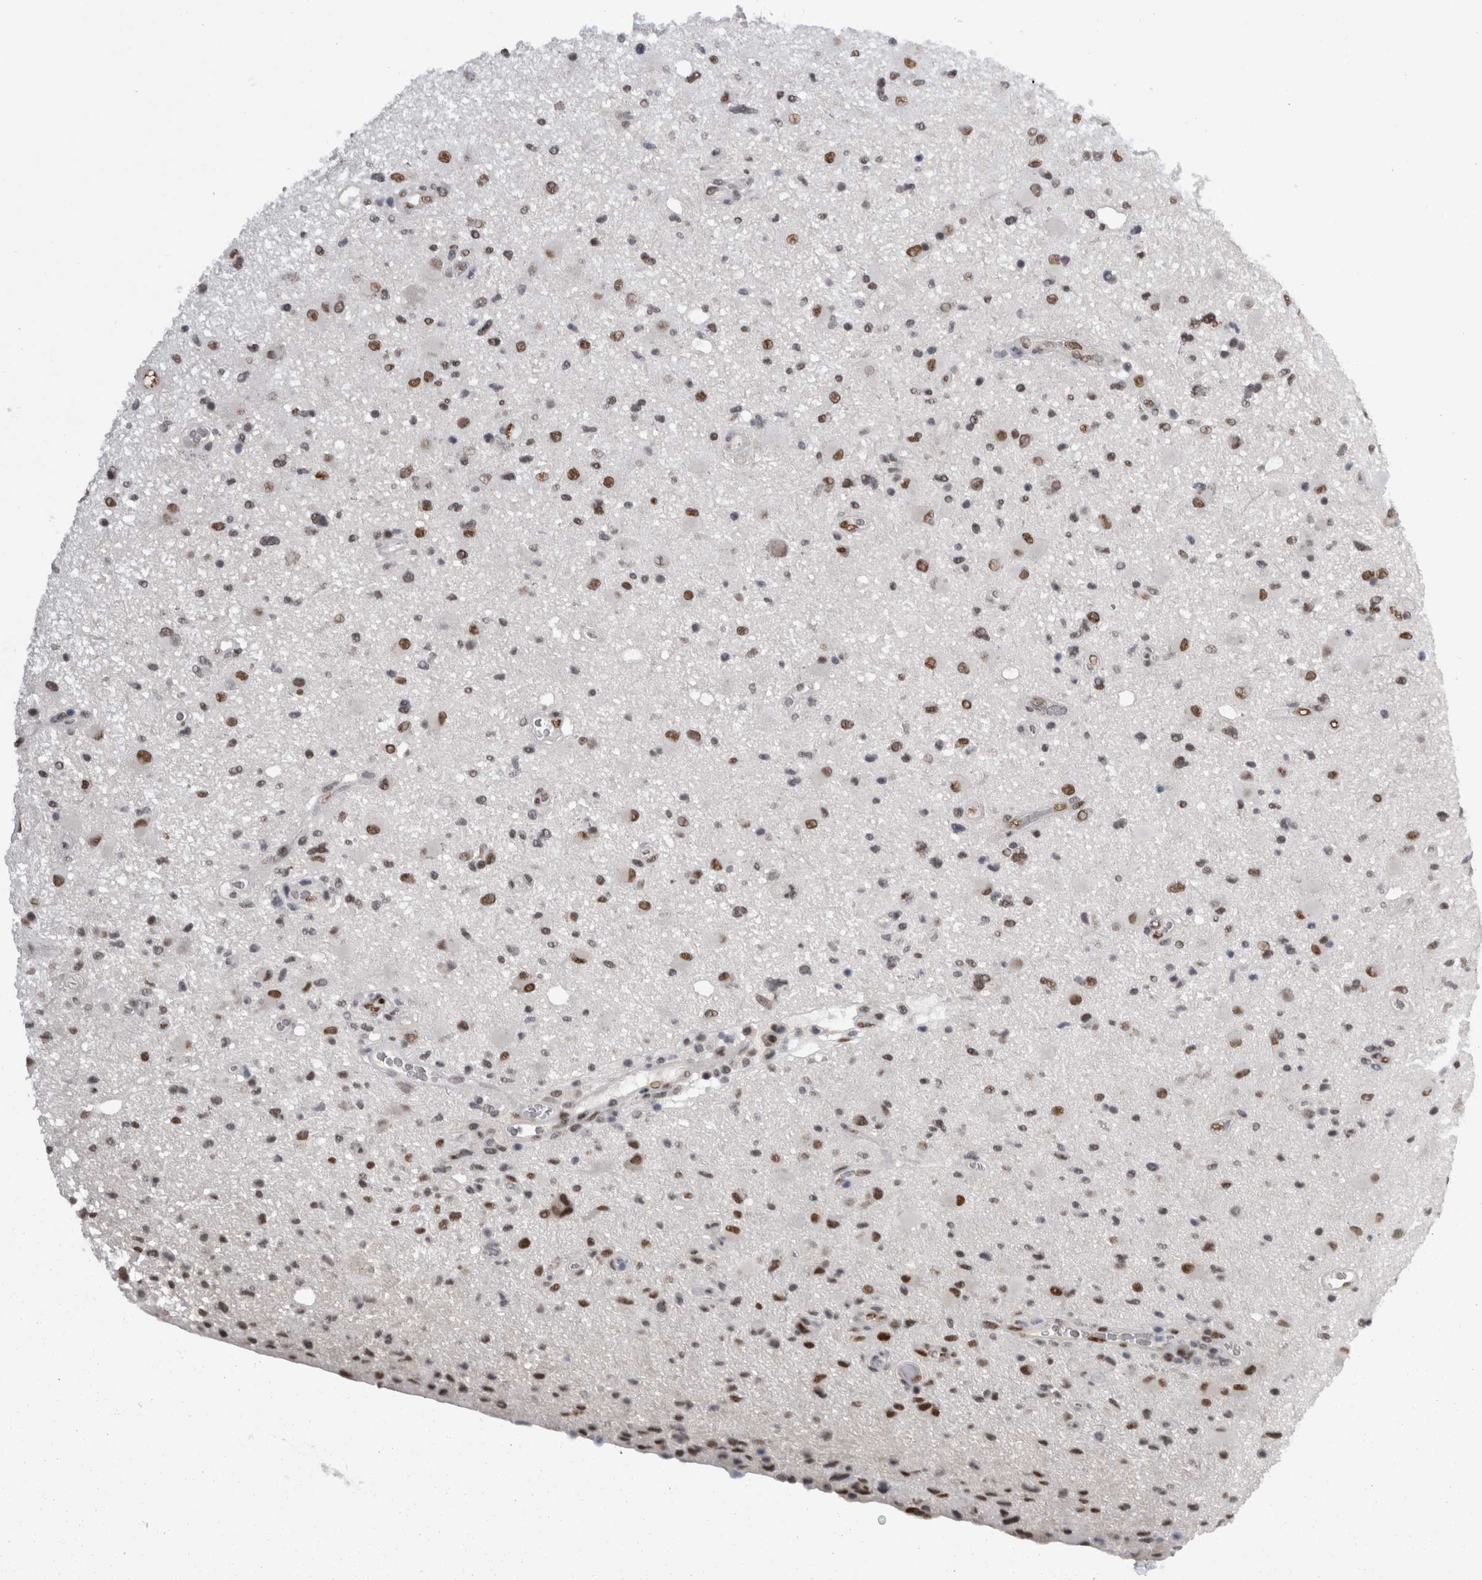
{"staining": {"intensity": "moderate", "quantity": ">75%", "location": "nuclear"}, "tissue": "glioma", "cell_type": "Tumor cells", "image_type": "cancer", "snomed": [{"axis": "morphology", "description": "Glioma, malignant, High grade"}, {"axis": "topography", "description": "Brain"}], "caption": "Immunohistochemical staining of malignant glioma (high-grade) exhibits moderate nuclear protein staining in approximately >75% of tumor cells.", "gene": "C1orf54", "patient": {"sex": "male", "age": 33}}